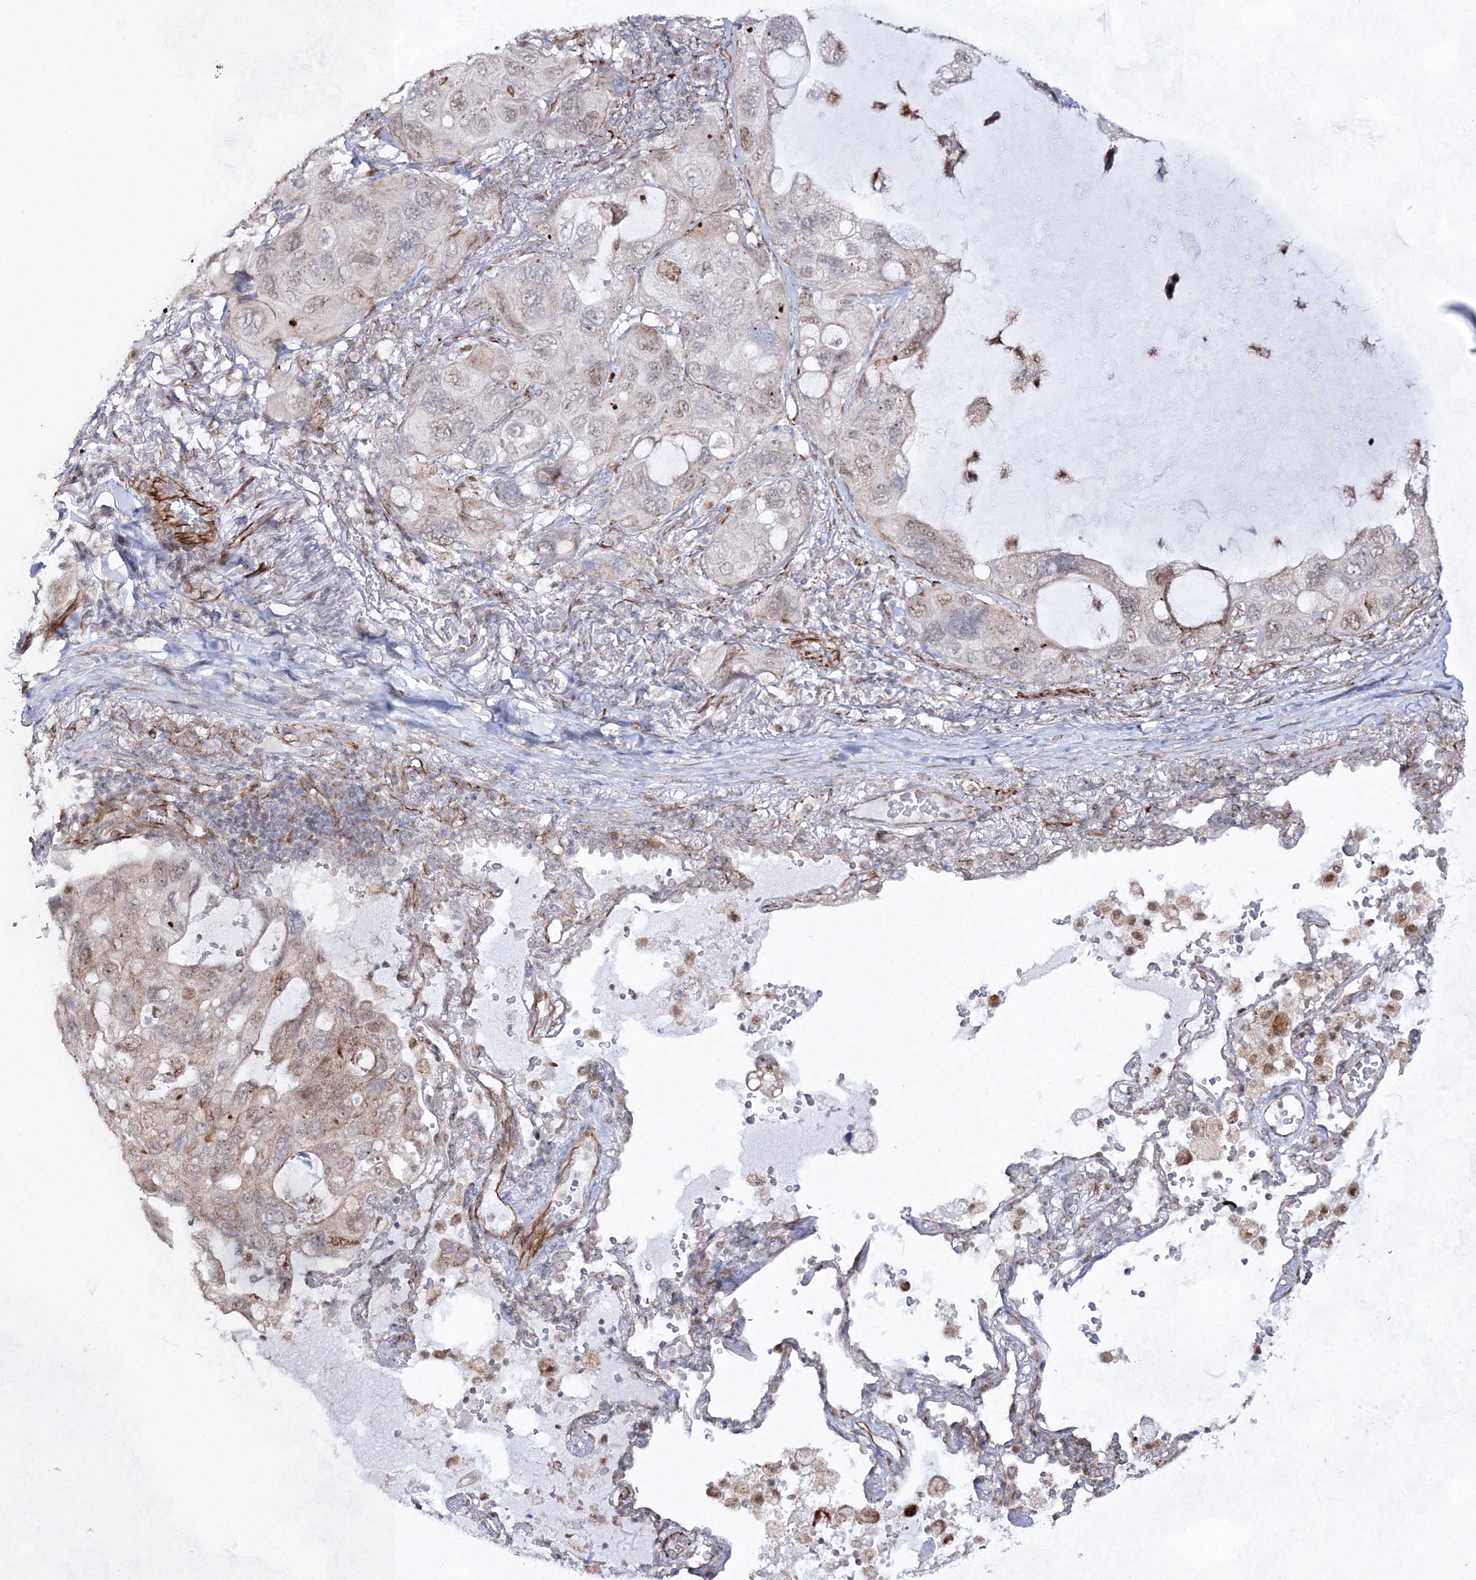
{"staining": {"intensity": "weak", "quantity": "25%-75%", "location": "nuclear"}, "tissue": "lung cancer", "cell_type": "Tumor cells", "image_type": "cancer", "snomed": [{"axis": "morphology", "description": "Squamous cell carcinoma, NOS"}, {"axis": "topography", "description": "Lung"}], "caption": "Tumor cells show weak nuclear expression in approximately 25%-75% of cells in lung cancer.", "gene": "SNIP1", "patient": {"sex": "female", "age": 73}}